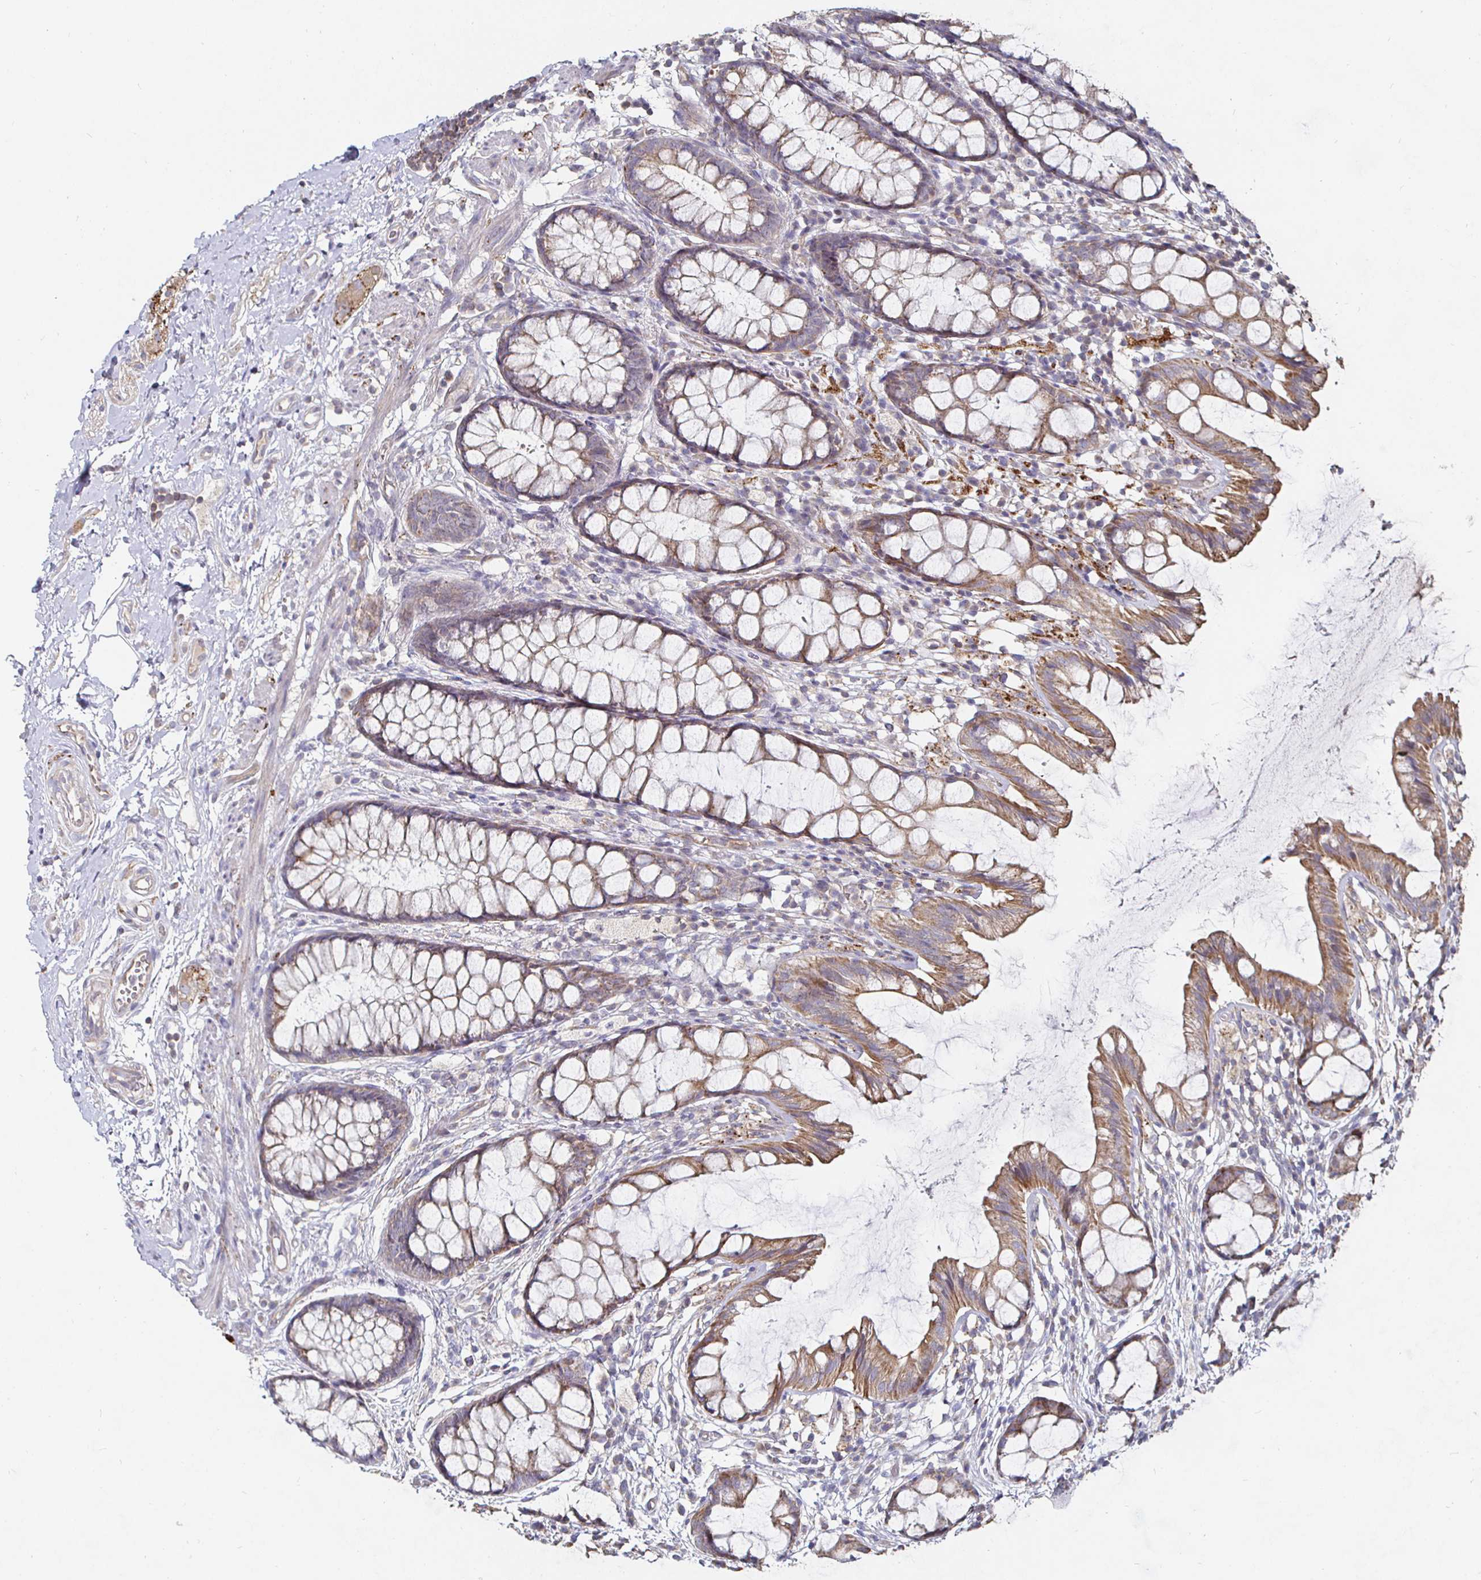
{"staining": {"intensity": "moderate", "quantity": "25%-75%", "location": "cytoplasmic/membranous"}, "tissue": "rectum", "cell_type": "Glandular cells", "image_type": "normal", "snomed": [{"axis": "morphology", "description": "Normal tissue, NOS"}, {"axis": "topography", "description": "Rectum"}], "caption": "A micrograph of rectum stained for a protein displays moderate cytoplasmic/membranous brown staining in glandular cells. The staining is performed using DAB brown chromogen to label protein expression. The nuclei are counter-stained blue using hematoxylin.", "gene": "NRSN1", "patient": {"sex": "female", "age": 62}}